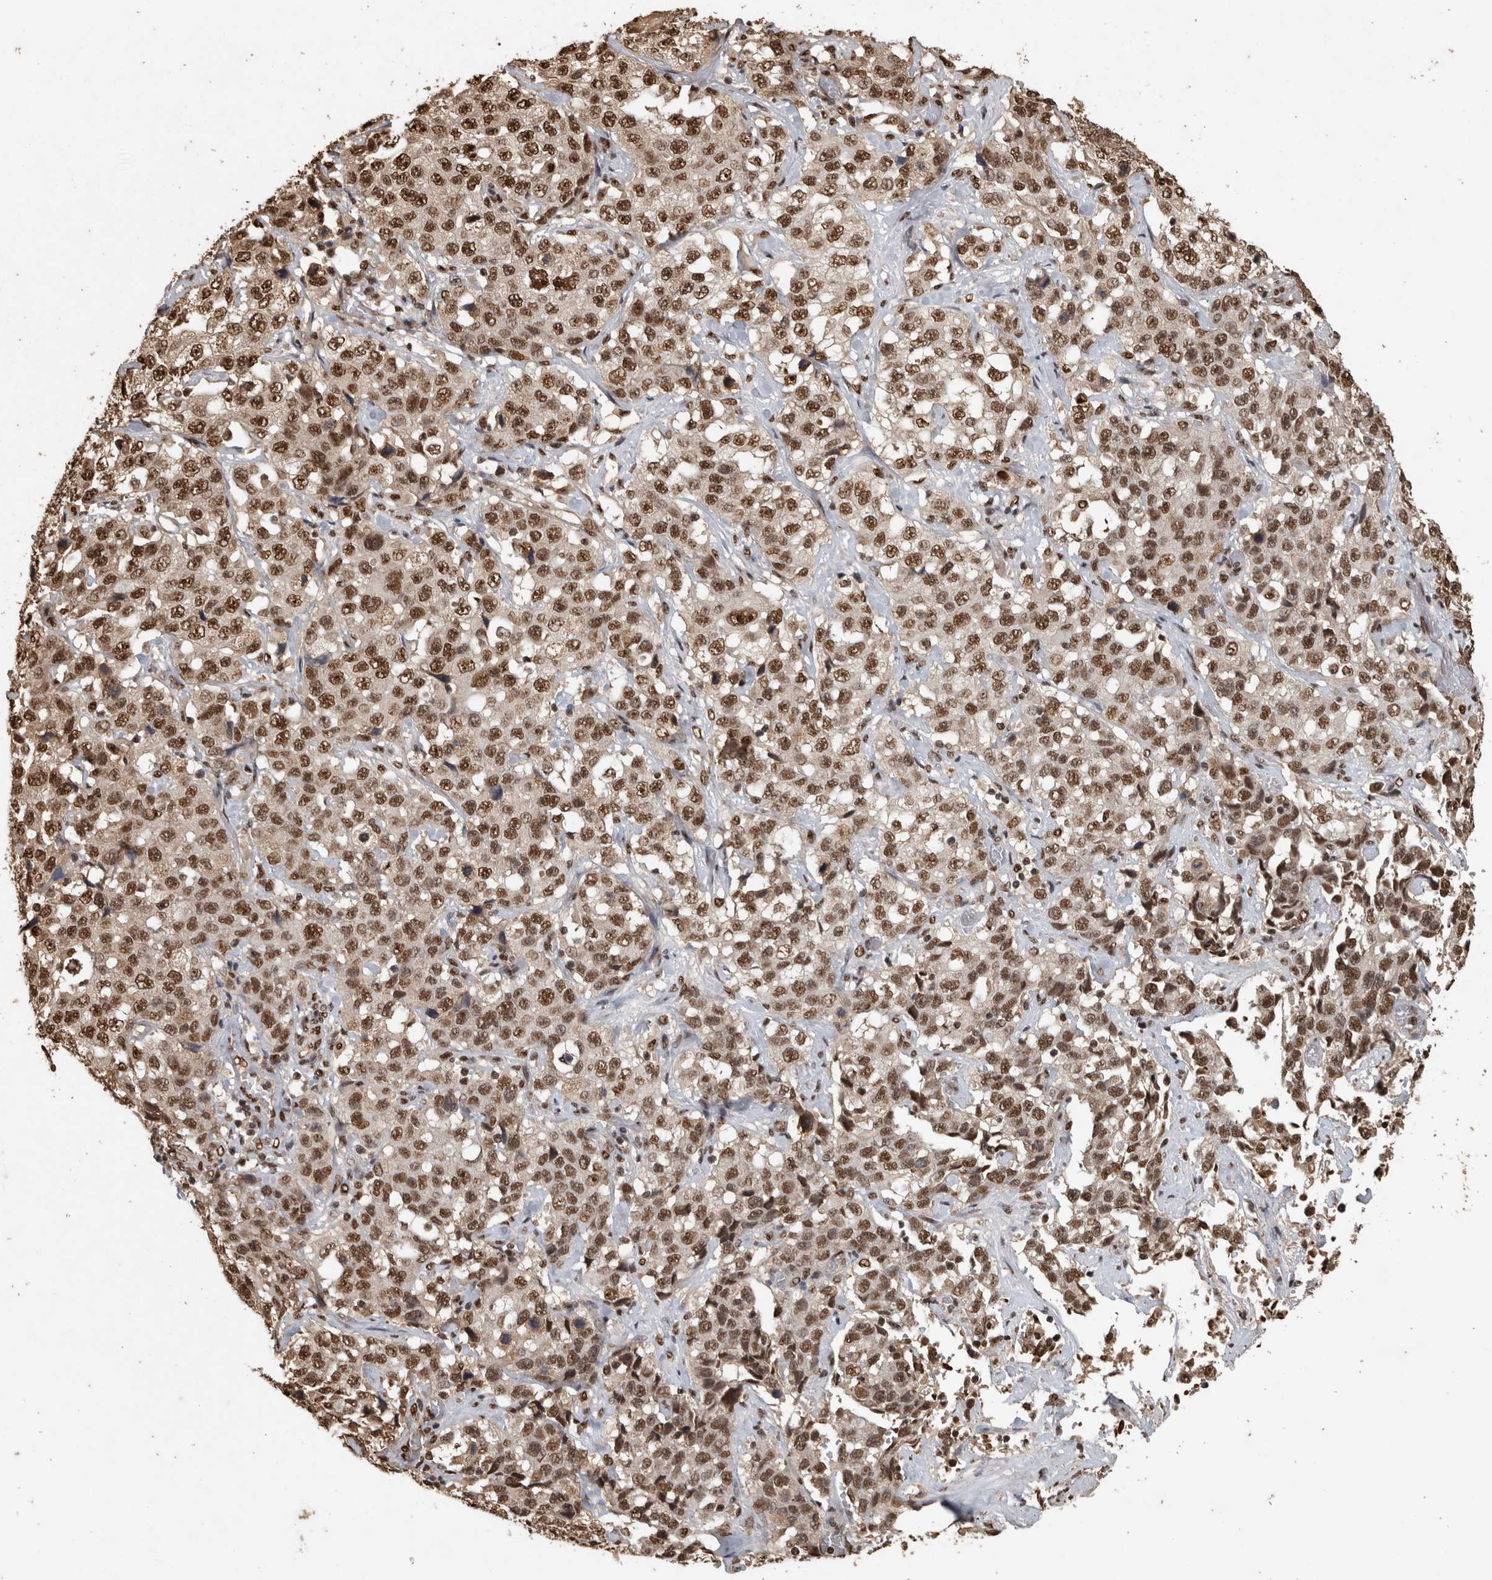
{"staining": {"intensity": "moderate", "quantity": ">75%", "location": "nuclear"}, "tissue": "stomach cancer", "cell_type": "Tumor cells", "image_type": "cancer", "snomed": [{"axis": "morphology", "description": "Normal tissue, NOS"}, {"axis": "morphology", "description": "Adenocarcinoma, NOS"}, {"axis": "topography", "description": "Stomach"}], "caption": "Adenocarcinoma (stomach) was stained to show a protein in brown. There is medium levels of moderate nuclear staining in about >75% of tumor cells.", "gene": "RAD50", "patient": {"sex": "male", "age": 48}}